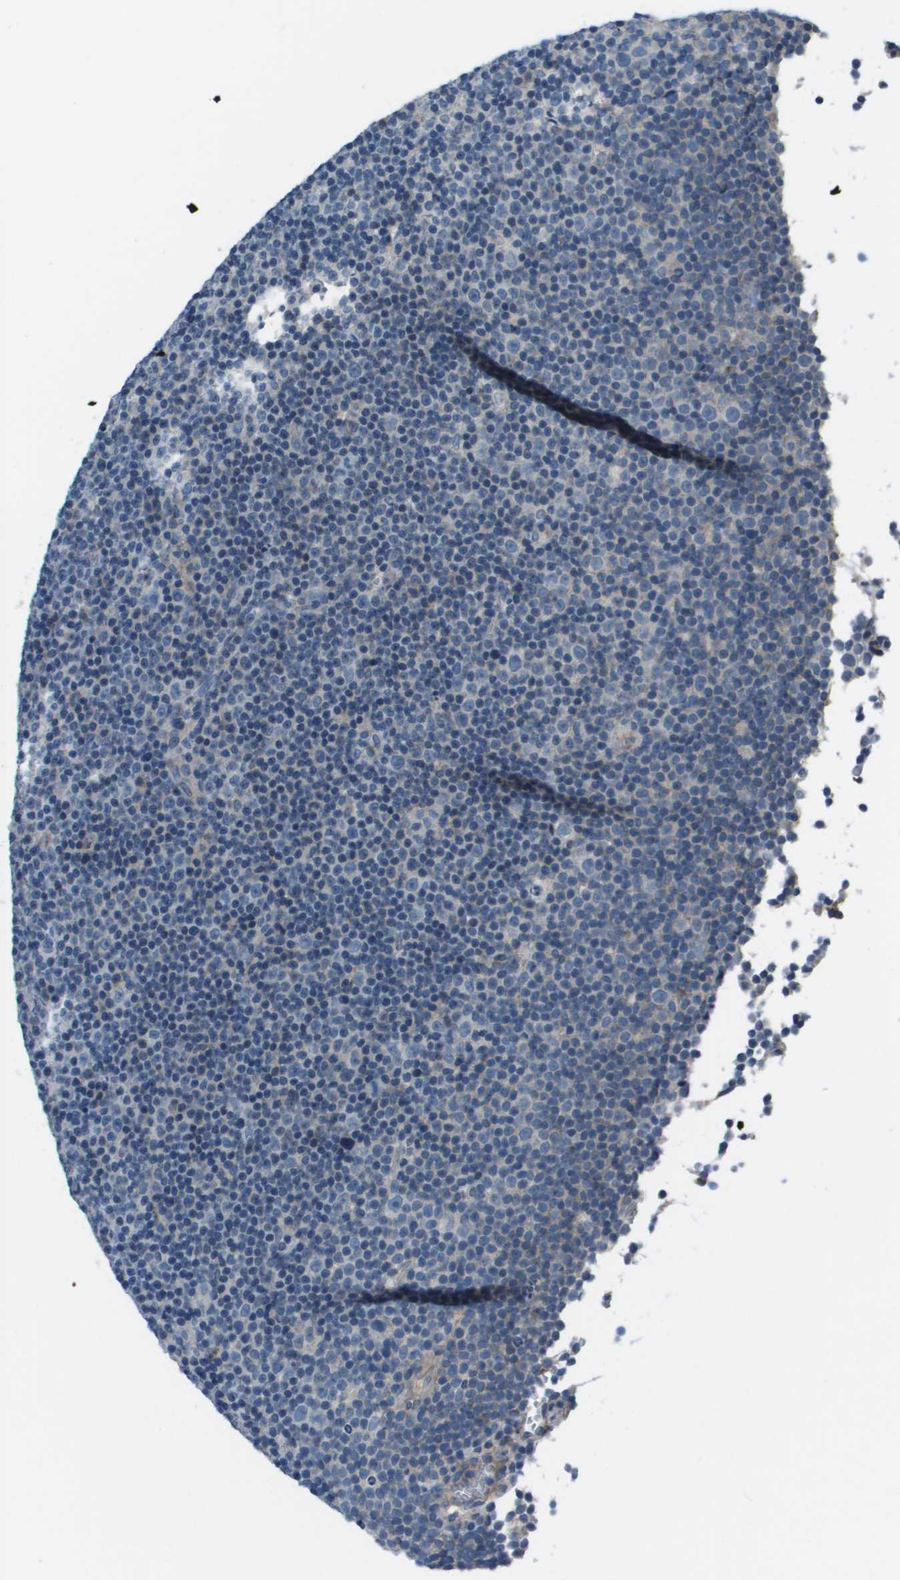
{"staining": {"intensity": "negative", "quantity": "none", "location": "none"}, "tissue": "lymphoma", "cell_type": "Tumor cells", "image_type": "cancer", "snomed": [{"axis": "morphology", "description": "Malignant lymphoma, non-Hodgkin's type, Low grade"}, {"axis": "topography", "description": "Lymph node"}], "caption": "This is an immunohistochemistry (IHC) photomicrograph of human malignant lymphoma, non-Hodgkin's type (low-grade). There is no staining in tumor cells.", "gene": "PCOLCE", "patient": {"sex": "female", "age": 67}}